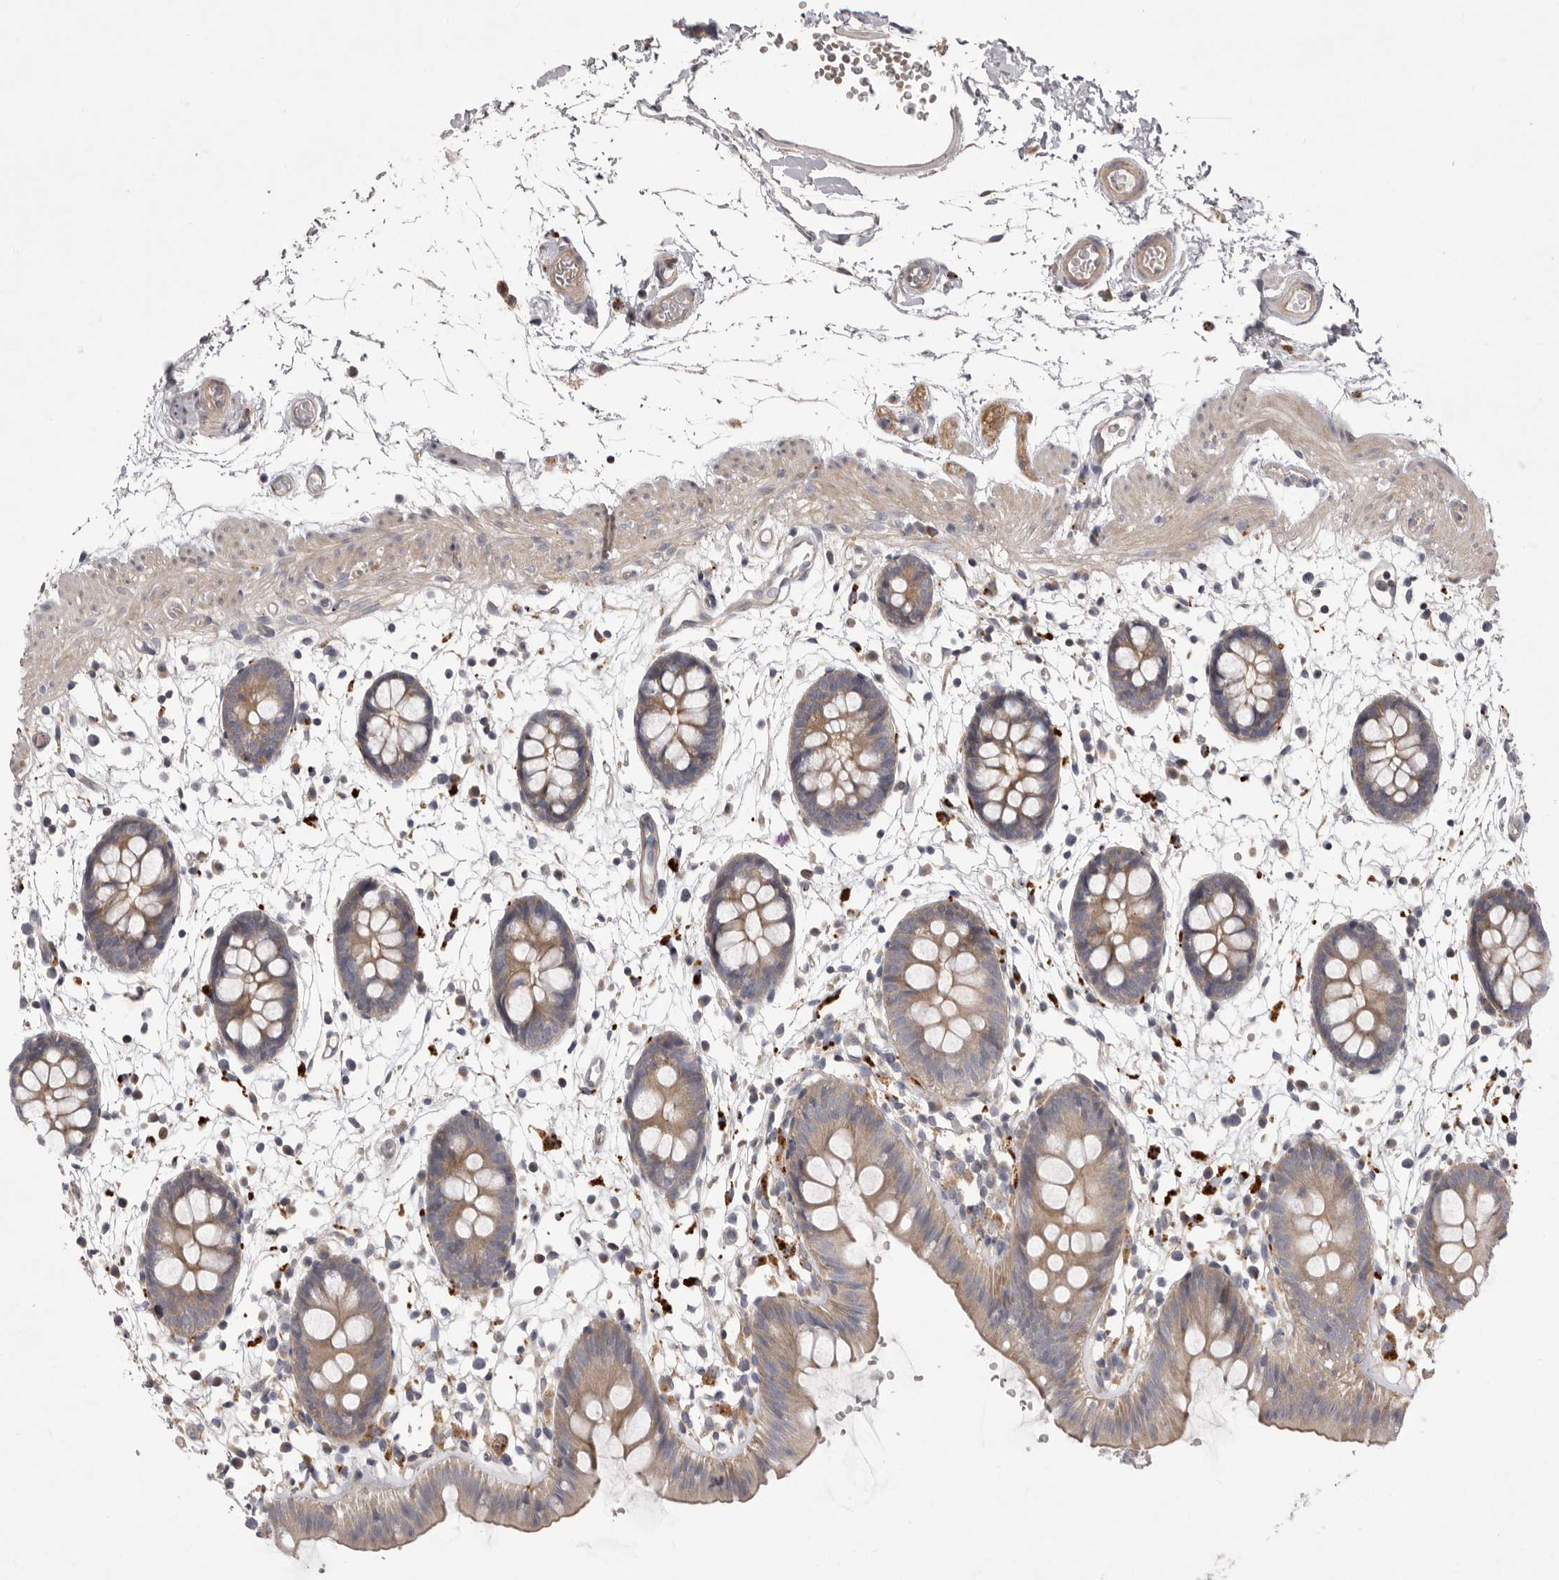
{"staining": {"intensity": "weak", "quantity": ">75%", "location": "cytoplasmic/membranous"}, "tissue": "colon", "cell_type": "Endothelial cells", "image_type": "normal", "snomed": [{"axis": "morphology", "description": "Normal tissue, NOS"}, {"axis": "topography", "description": "Colon"}], "caption": "Immunohistochemistry (IHC) histopathology image of unremarkable colon: colon stained using immunohistochemistry displays low levels of weak protein expression localized specifically in the cytoplasmic/membranous of endothelial cells, appearing as a cytoplasmic/membranous brown color.", "gene": "WDR47", "patient": {"sex": "male", "age": 56}}